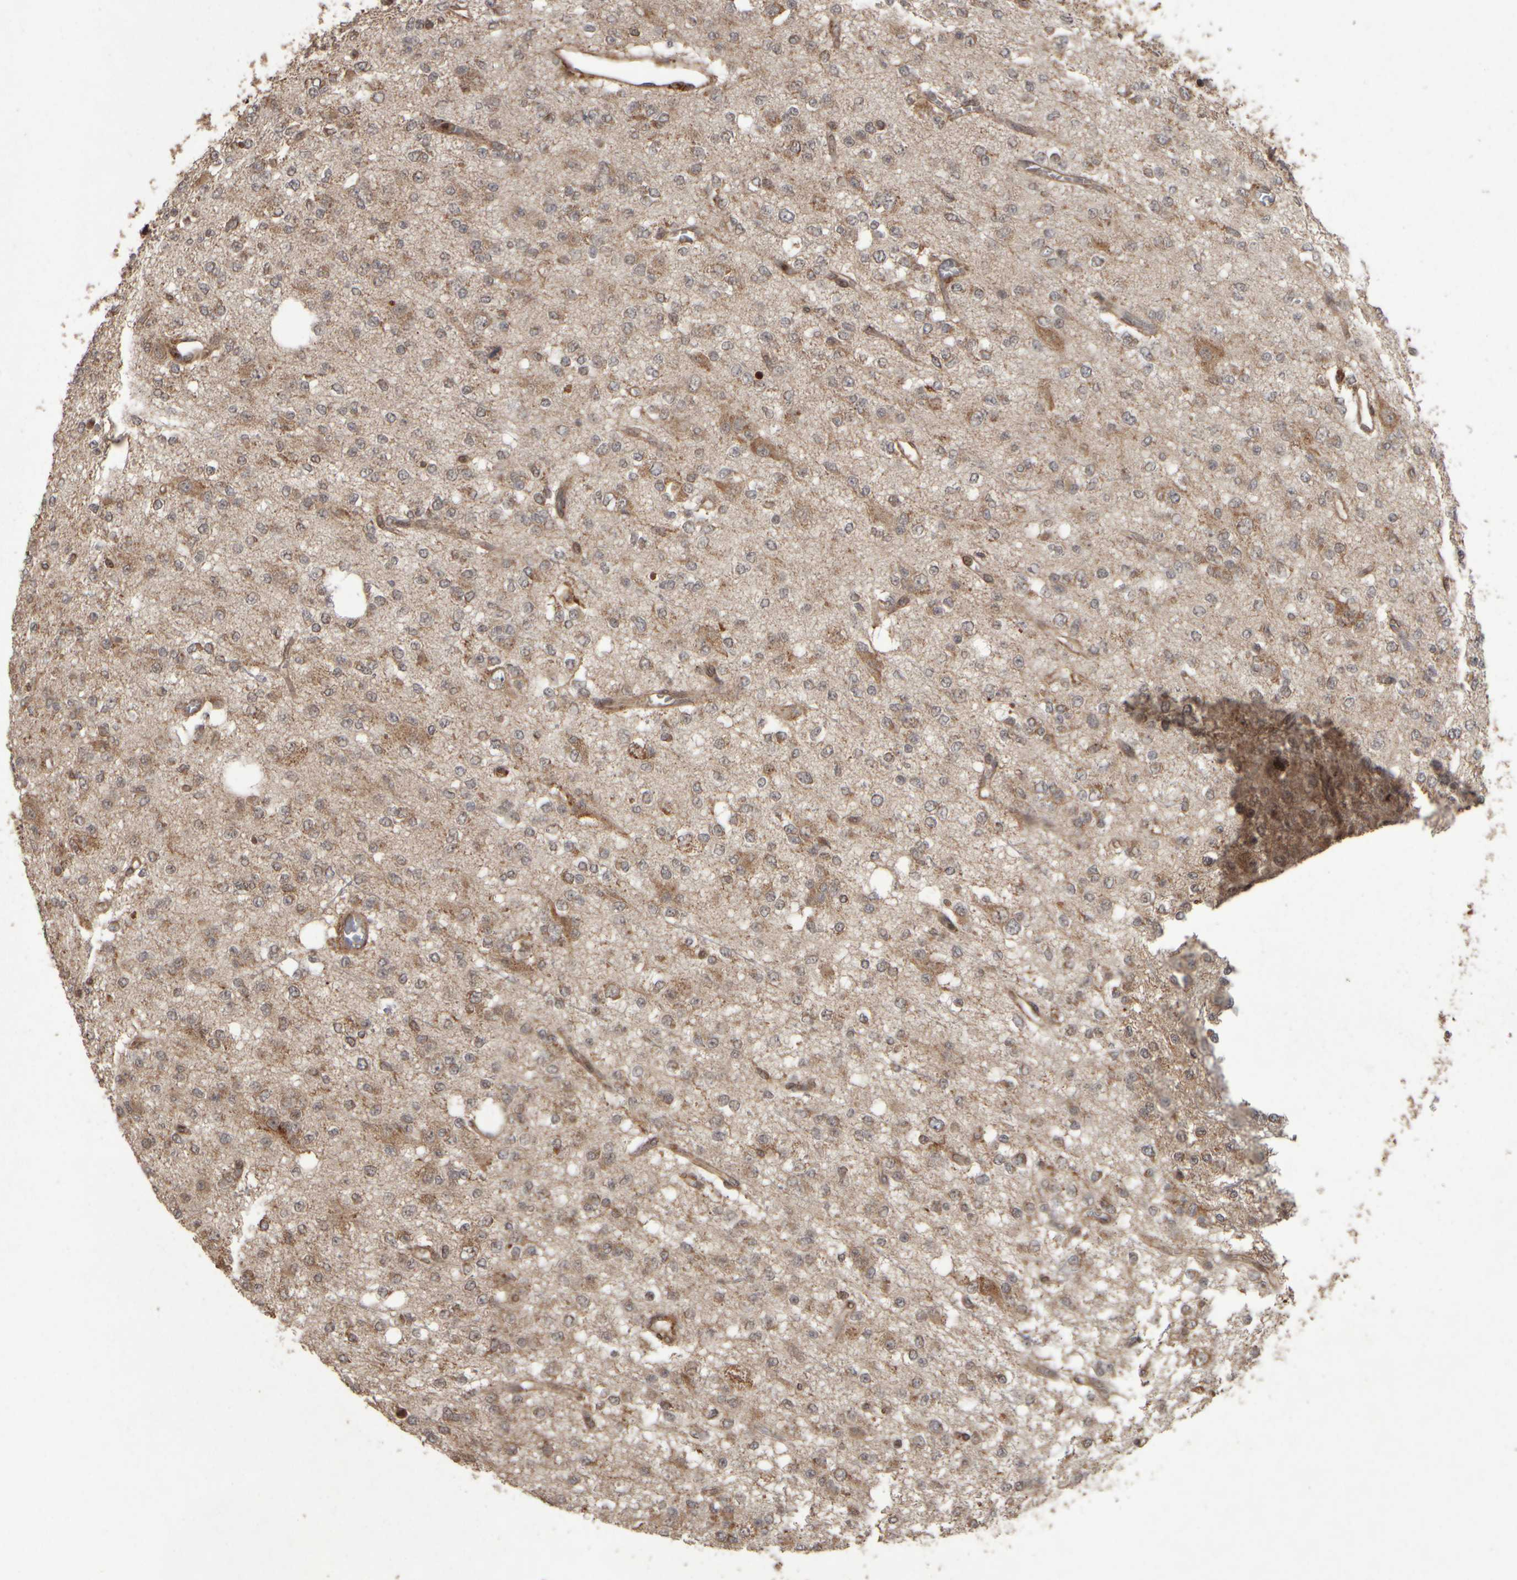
{"staining": {"intensity": "weak", "quantity": ">75%", "location": "cytoplasmic/membranous"}, "tissue": "glioma", "cell_type": "Tumor cells", "image_type": "cancer", "snomed": [{"axis": "morphology", "description": "Glioma, malignant, Low grade"}, {"axis": "topography", "description": "Brain"}], "caption": "This micrograph exhibits immunohistochemistry staining of human malignant low-grade glioma, with low weak cytoplasmic/membranous positivity in approximately >75% of tumor cells.", "gene": "AGBL3", "patient": {"sex": "male", "age": 38}}